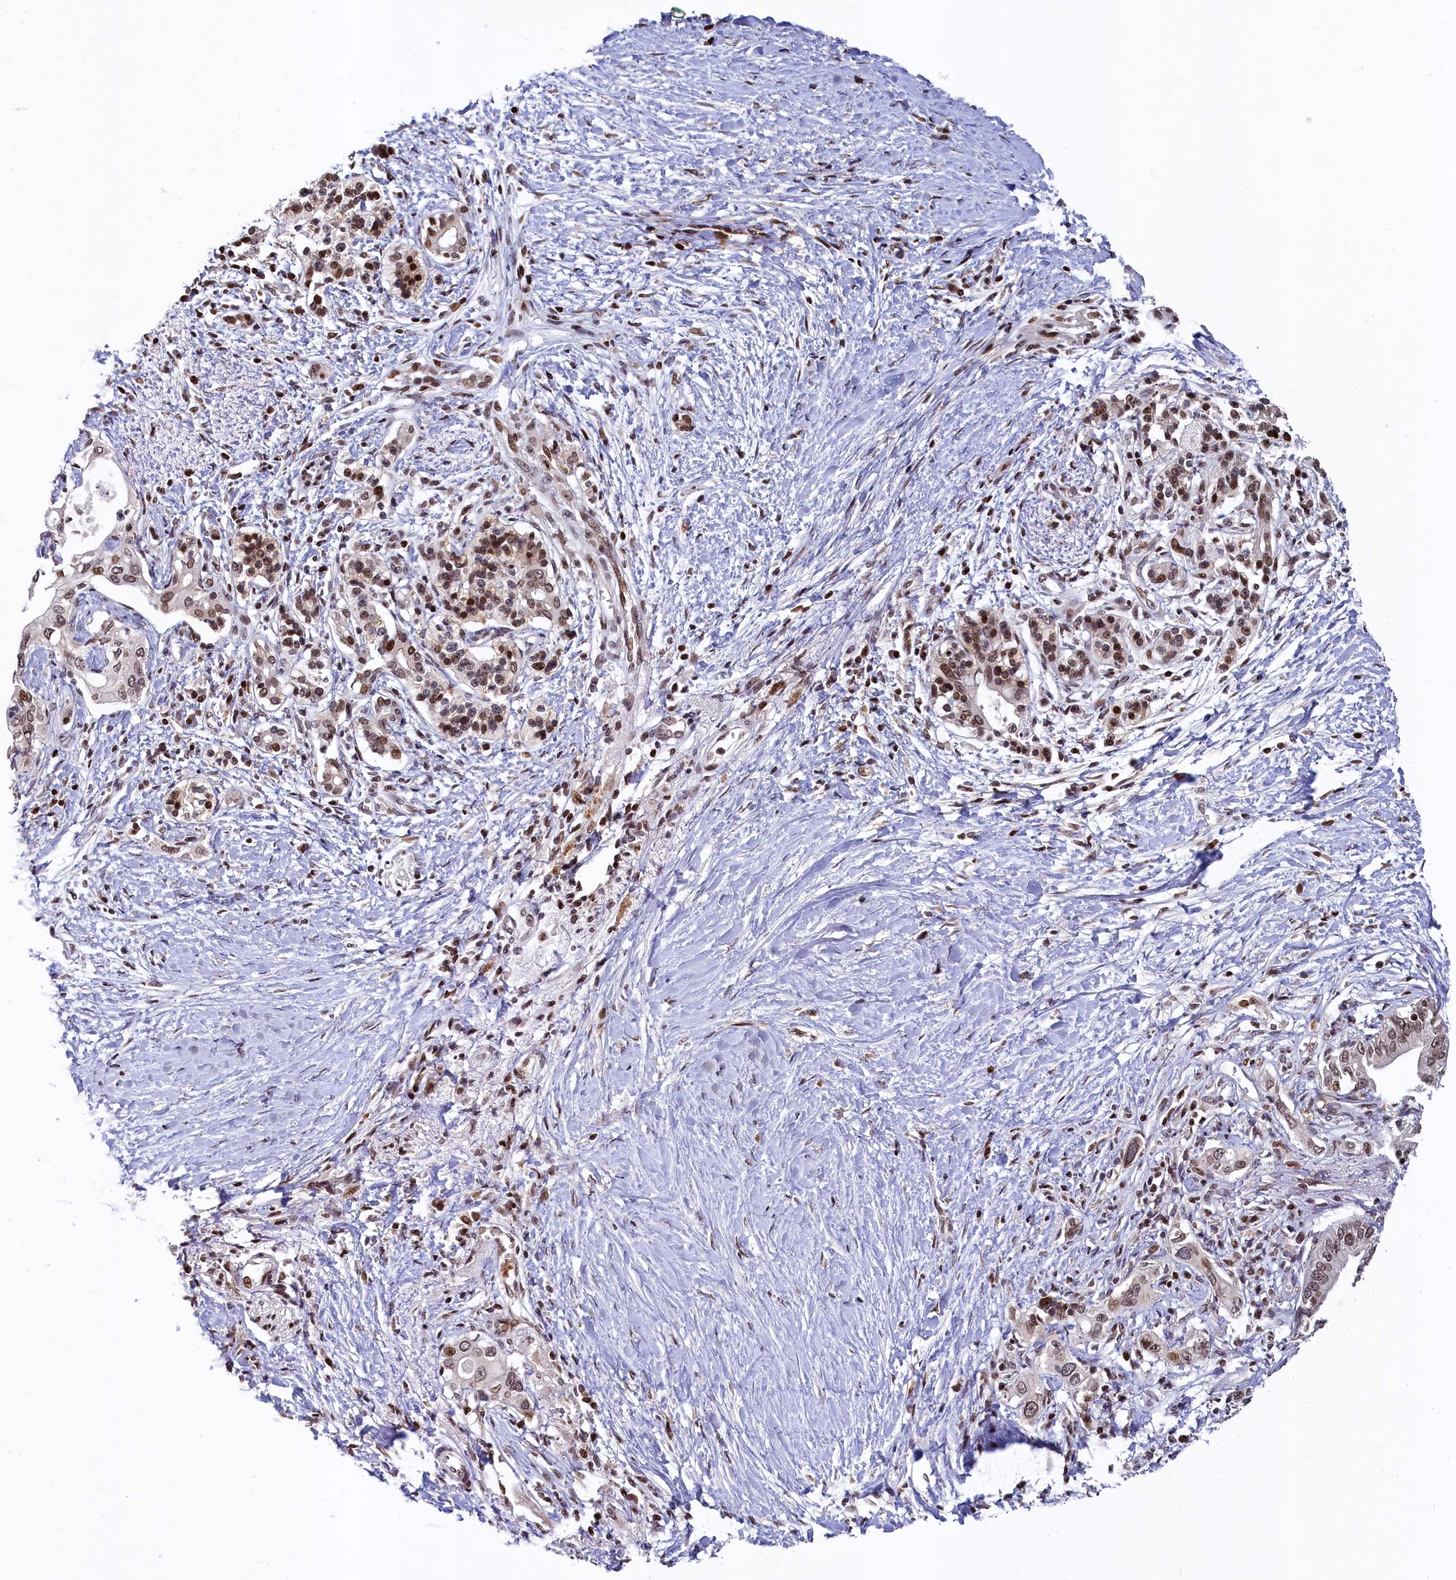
{"staining": {"intensity": "moderate", "quantity": ">75%", "location": "nuclear"}, "tissue": "pancreatic cancer", "cell_type": "Tumor cells", "image_type": "cancer", "snomed": [{"axis": "morphology", "description": "Normal tissue, NOS"}, {"axis": "morphology", "description": "Adenocarcinoma, NOS"}, {"axis": "topography", "description": "Pancreas"}, {"axis": "topography", "description": "Peripheral nerve tissue"}], "caption": "IHC photomicrograph of pancreatic cancer (adenocarcinoma) stained for a protein (brown), which reveals medium levels of moderate nuclear expression in approximately >75% of tumor cells.", "gene": "FAM217B", "patient": {"sex": "male", "age": 59}}